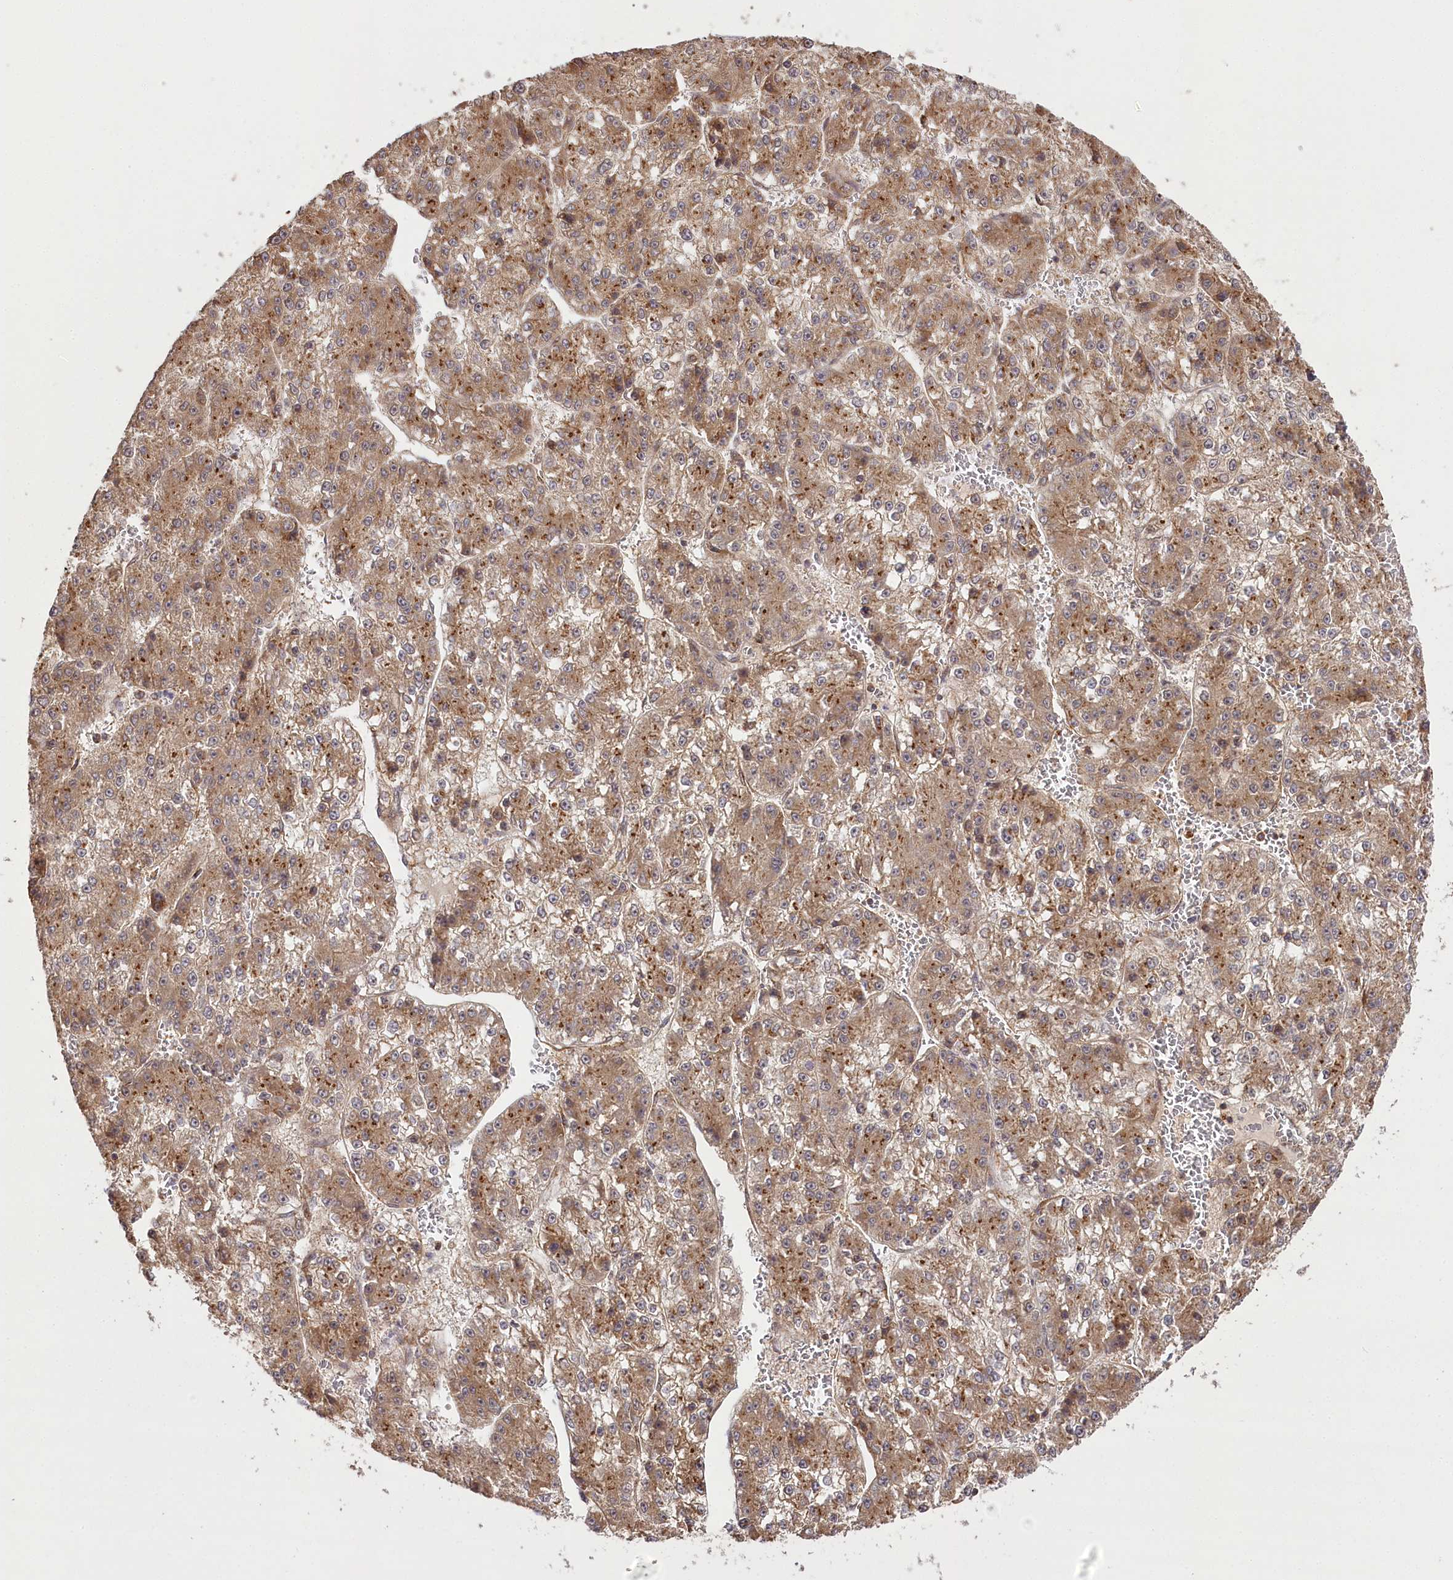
{"staining": {"intensity": "moderate", "quantity": ">75%", "location": "cytoplasmic/membranous"}, "tissue": "liver cancer", "cell_type": "Tumor cells", "image_type": "cancer", "snomed": [{"axis": "morphology", "description": "Carcinoma, Hepatocellular, NOS"}, {"axis": "topography", "description": "Liver"}], "caption": "Tumor cells reveal medium levels of moderate cytoplasmic/membranous expression in about >75% of cells in liver cancer (hepatocellular carcinoma).", "gene": "CCDC91", "patient": {"sex": "female", "age": 73}}